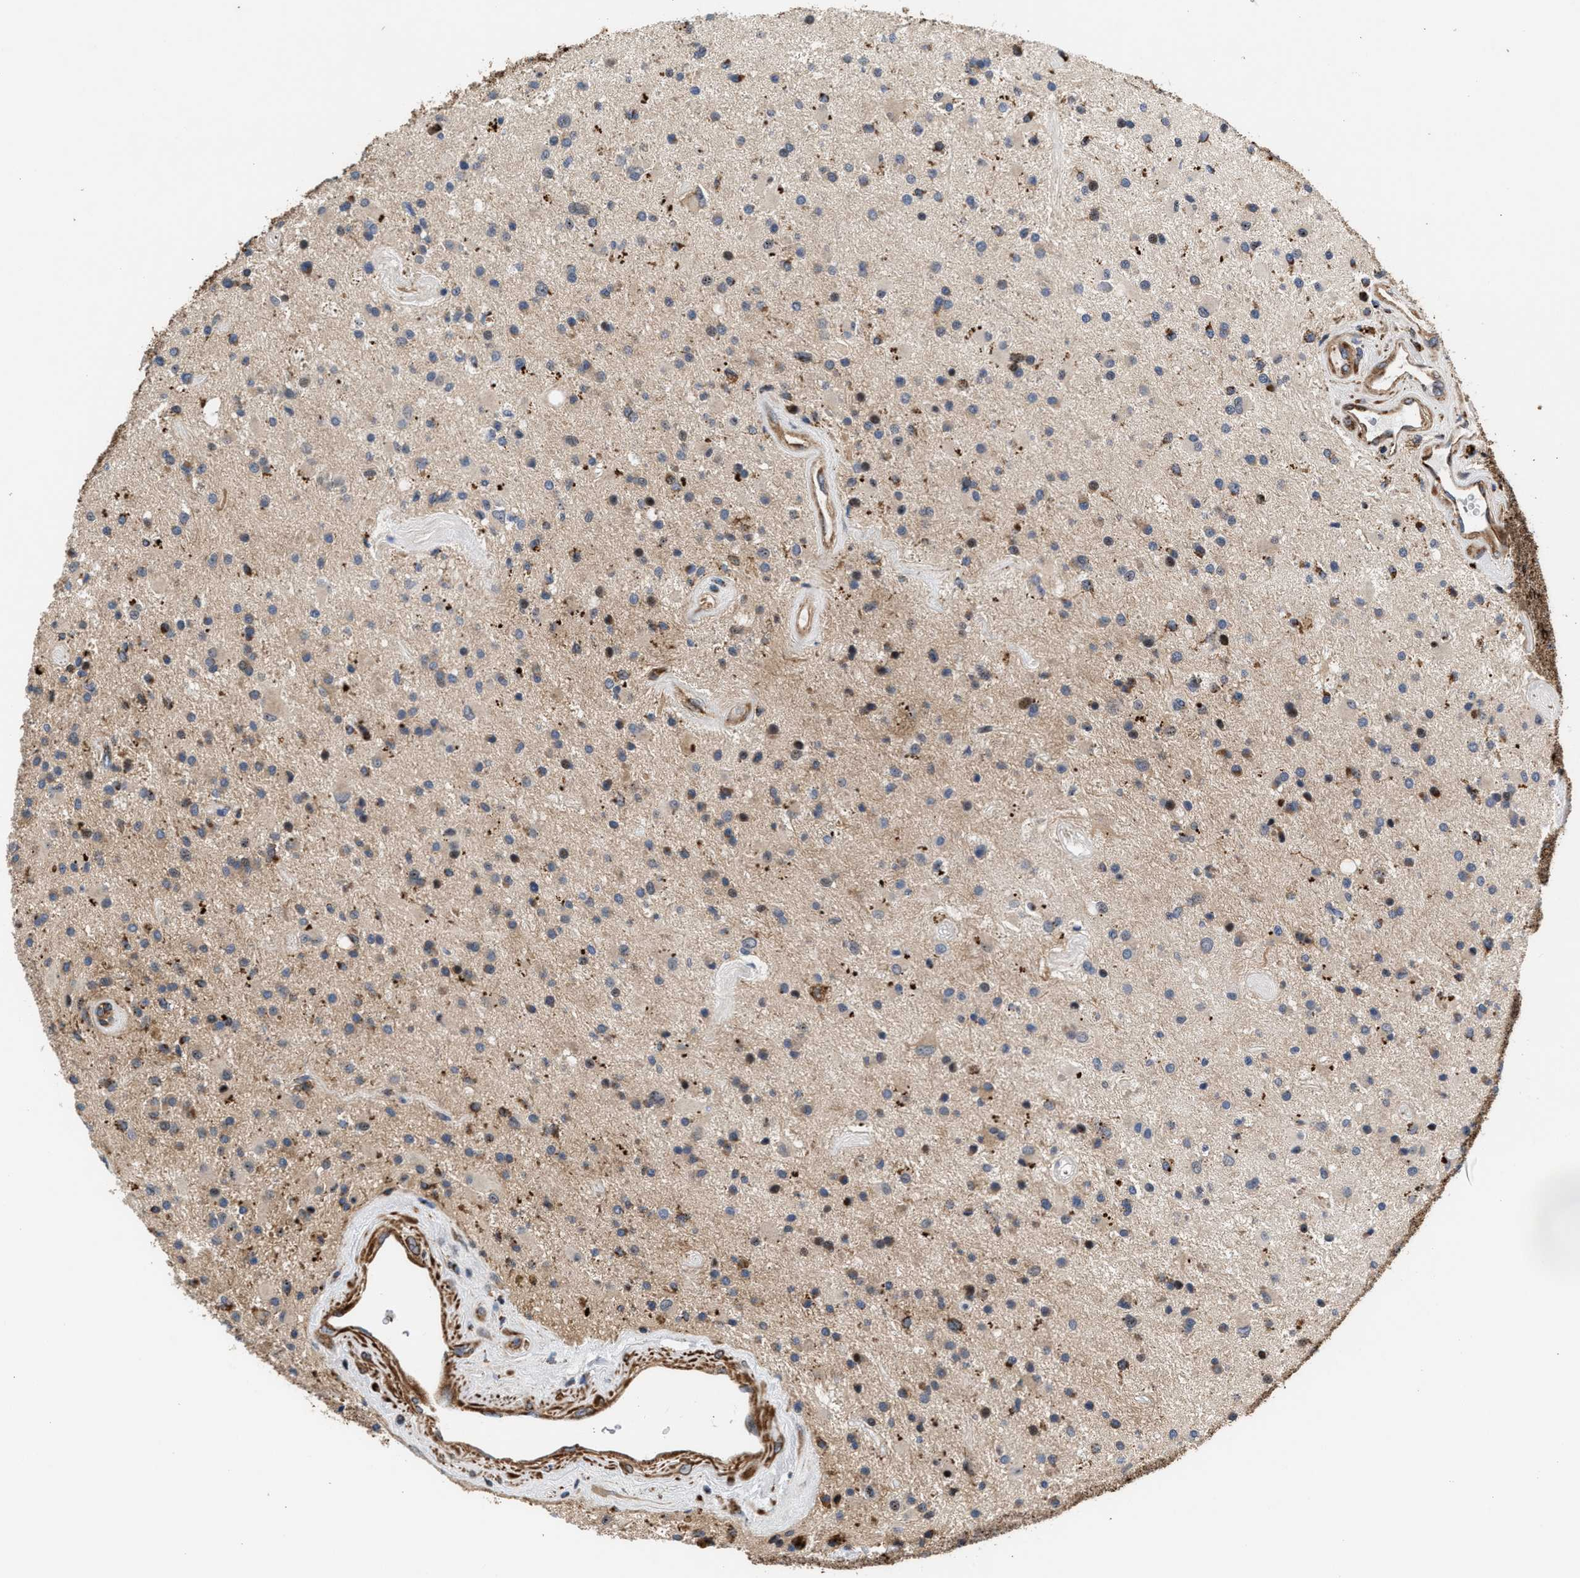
{"staining": {"intensity": "strong", "quantity": "25%-75%", "location": "cytoplasmic/membranous"}, "tissue": "glioma", "cell_type": "Tumor cells", "image_type": "cancer", "snomed": [{"axis": "morphology", "description": "Glioma, malignant, Low grade"}, {"axis": "topography", "description": "Brain"}], "caption": "Strong cytoplasmic/membranous expression for a protein is identified in about 25%-75% of tumor cells of low-grade glioma (malignant) using immunohistochemistry.", "gene": "SGK1", "patient": {"sex": "male", "age": 58}}